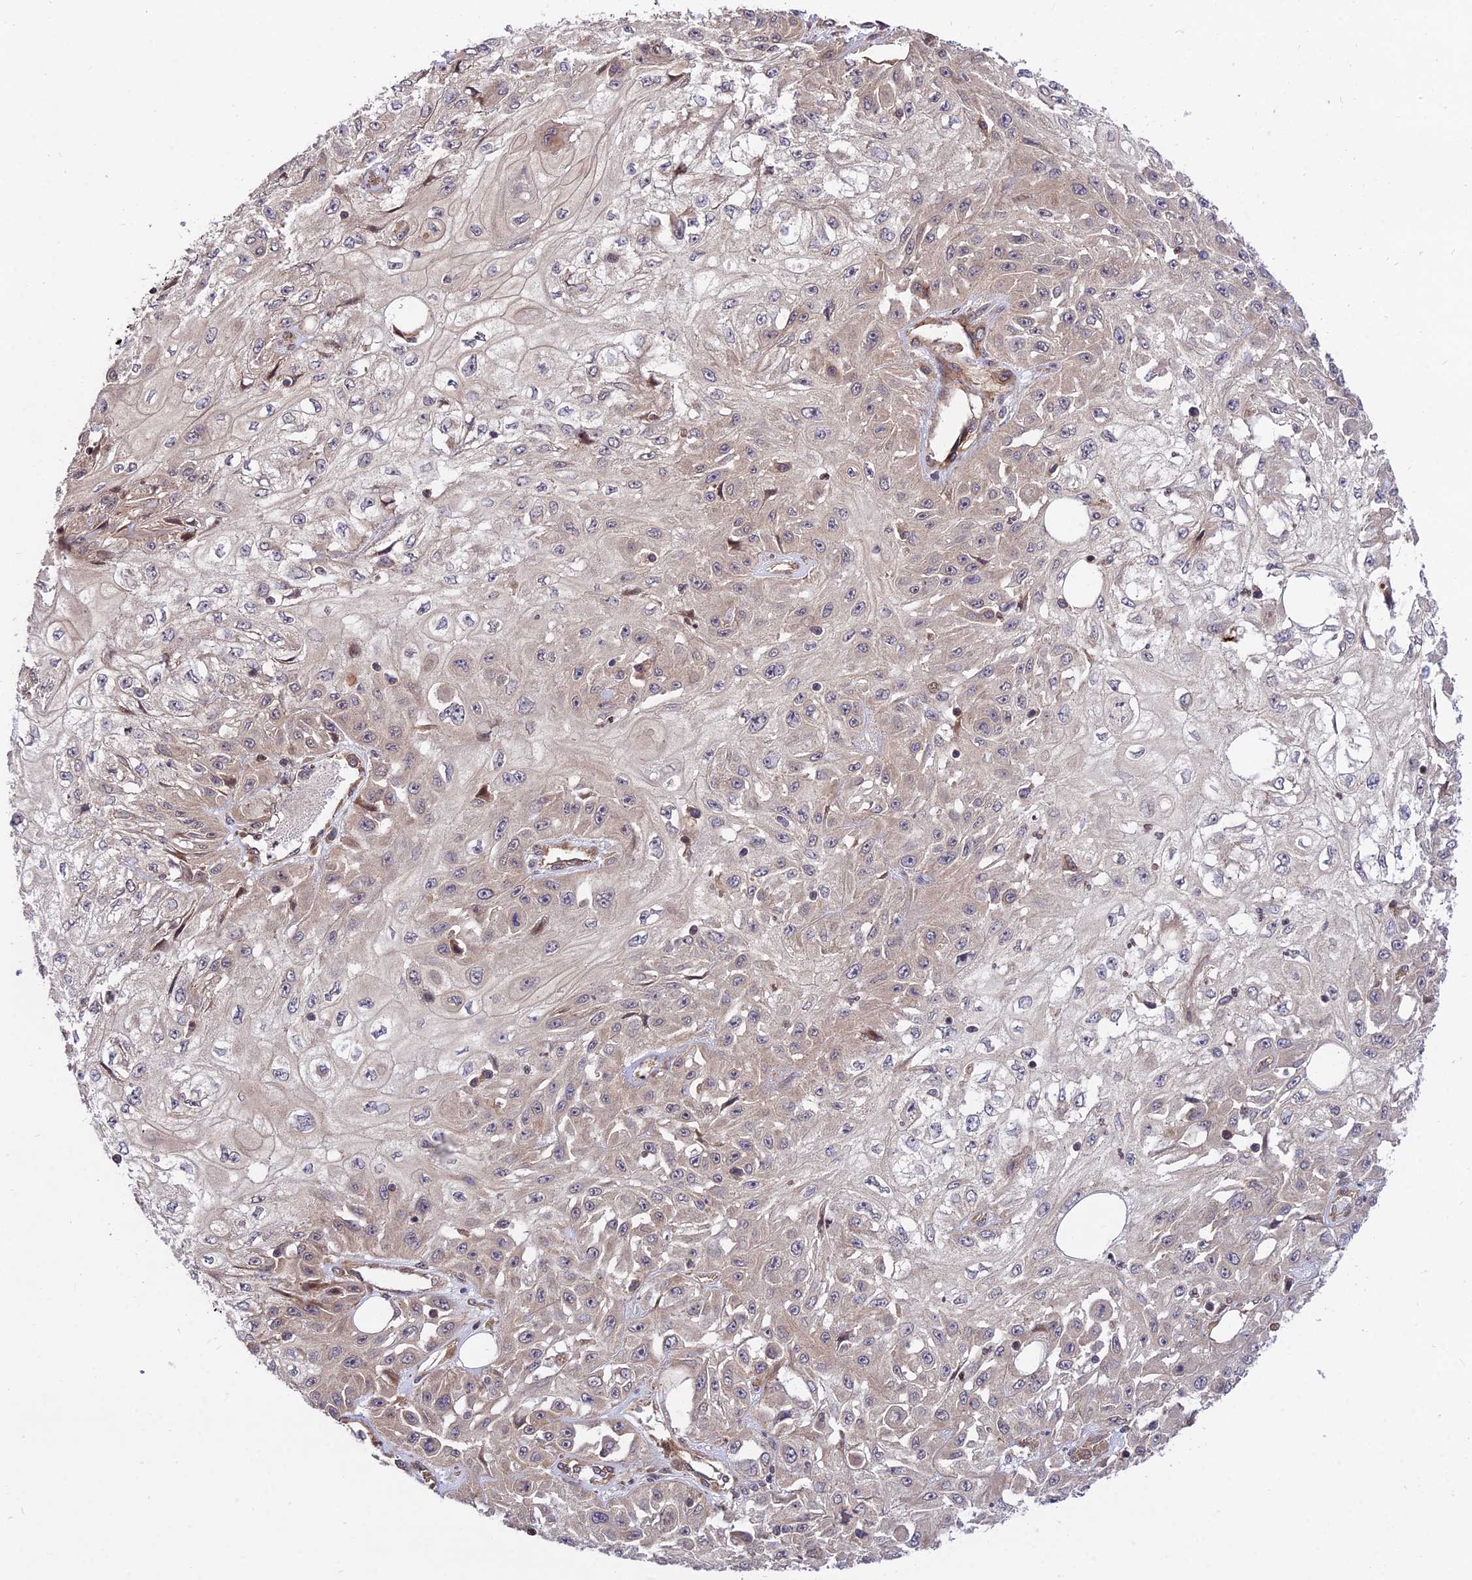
{"staining": {"intensity": "weak", "quantity": "25%-75%", "location": "cytoplasmic/membranous"}, "tissue": "skin cancer", "cell_type": "Tumor cells", "image_type": "cancer", "snomed": [{"axis": "morphology", "description": "Squamous cell carcinoma, NOS"}, {"axis": "morphology", "description": "Squamous cell carcinoma, metastatic, NOS"}, {"axis": "topography", "description": "Skin"}, {"axis": "topography", "description": "Lymph node"}], "caption": "DAB (3,3'-diaminobenzidine) immunohistochemical staining of human skin cancer displays weak cytoplasmic/membranous protein staining in approximately 25%-75% of tumor cells.", "gene": "SMG6", "patient": {"sex": "male", "age": 75}}